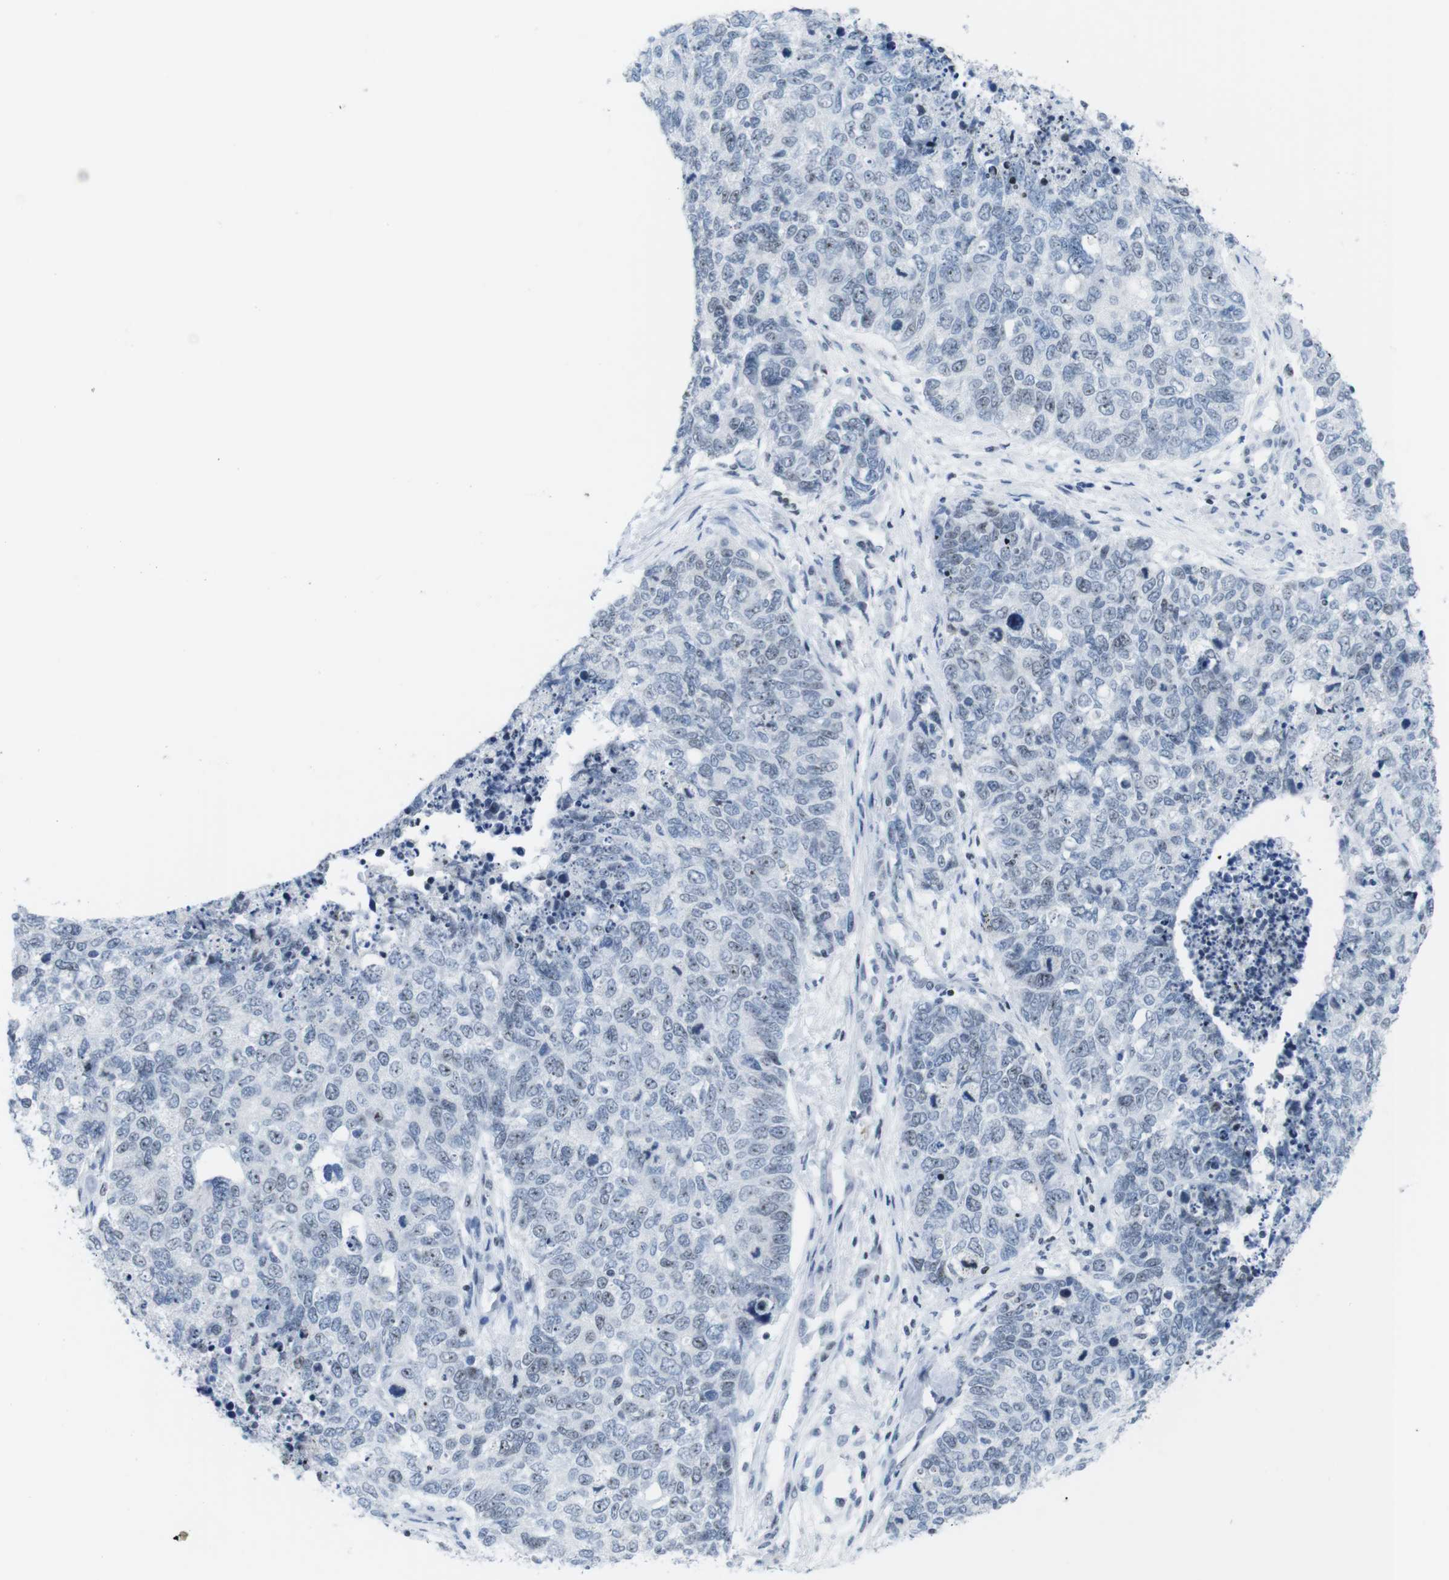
{"staining": {"intensity": "negative", "quantity": "none", "location": "none"}, "tissue": "cervical cancer", "cell_type": "Tumor cells", "image_type": "cancer", "snomed": [{"axis": "morphology", "description": "Squamous cell carcinoma, NOS"}, {"axis": "topography", "description": "Cervix"}], "caption": "Tumor cells show no significant positivity in cervical cancer.", "gene": "NIFK", "patient": {"sex": "female", "age": 63}}